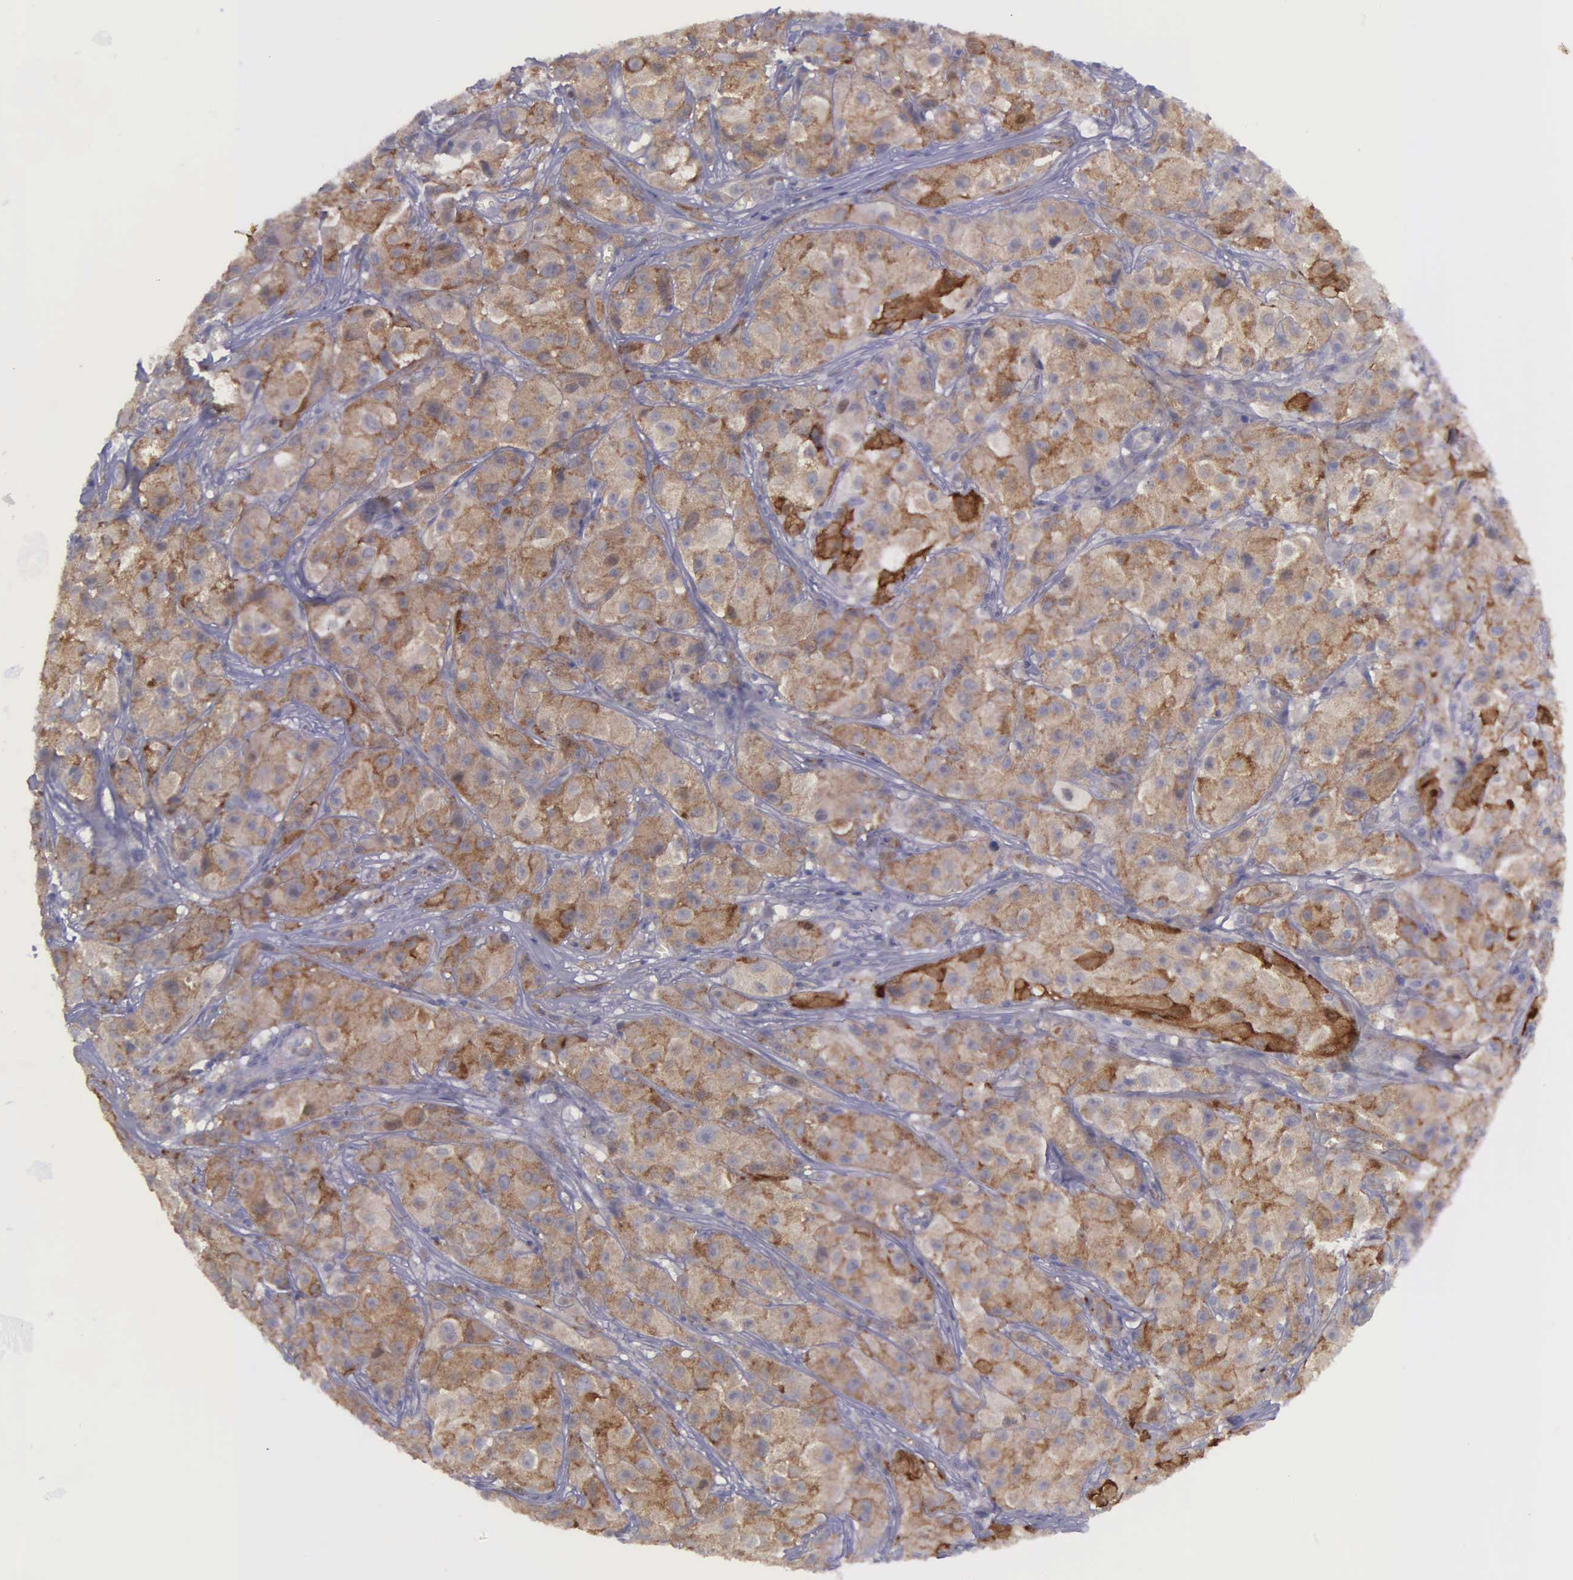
{"staining": {"intensity": "moderate", "quantity": ">75%", "location": "cytoplasmic/membranous"}, "tissue": "melanoma", "cell_type": "Tumor cells", "image_type": "cancer", "snomed": [{"axis": "morphology", "description": "Malignant melanoma, NOS"}, {"axis": "topography", "description": "Skin"}], "caption": "Human melanoma stained for a protein (brown) shows moderate cytoplasmic/membranous positive expression in approximately >75% of tumor cells.", "gene": "MICAL3", "patient": {"sex": "male", "age": 56}}